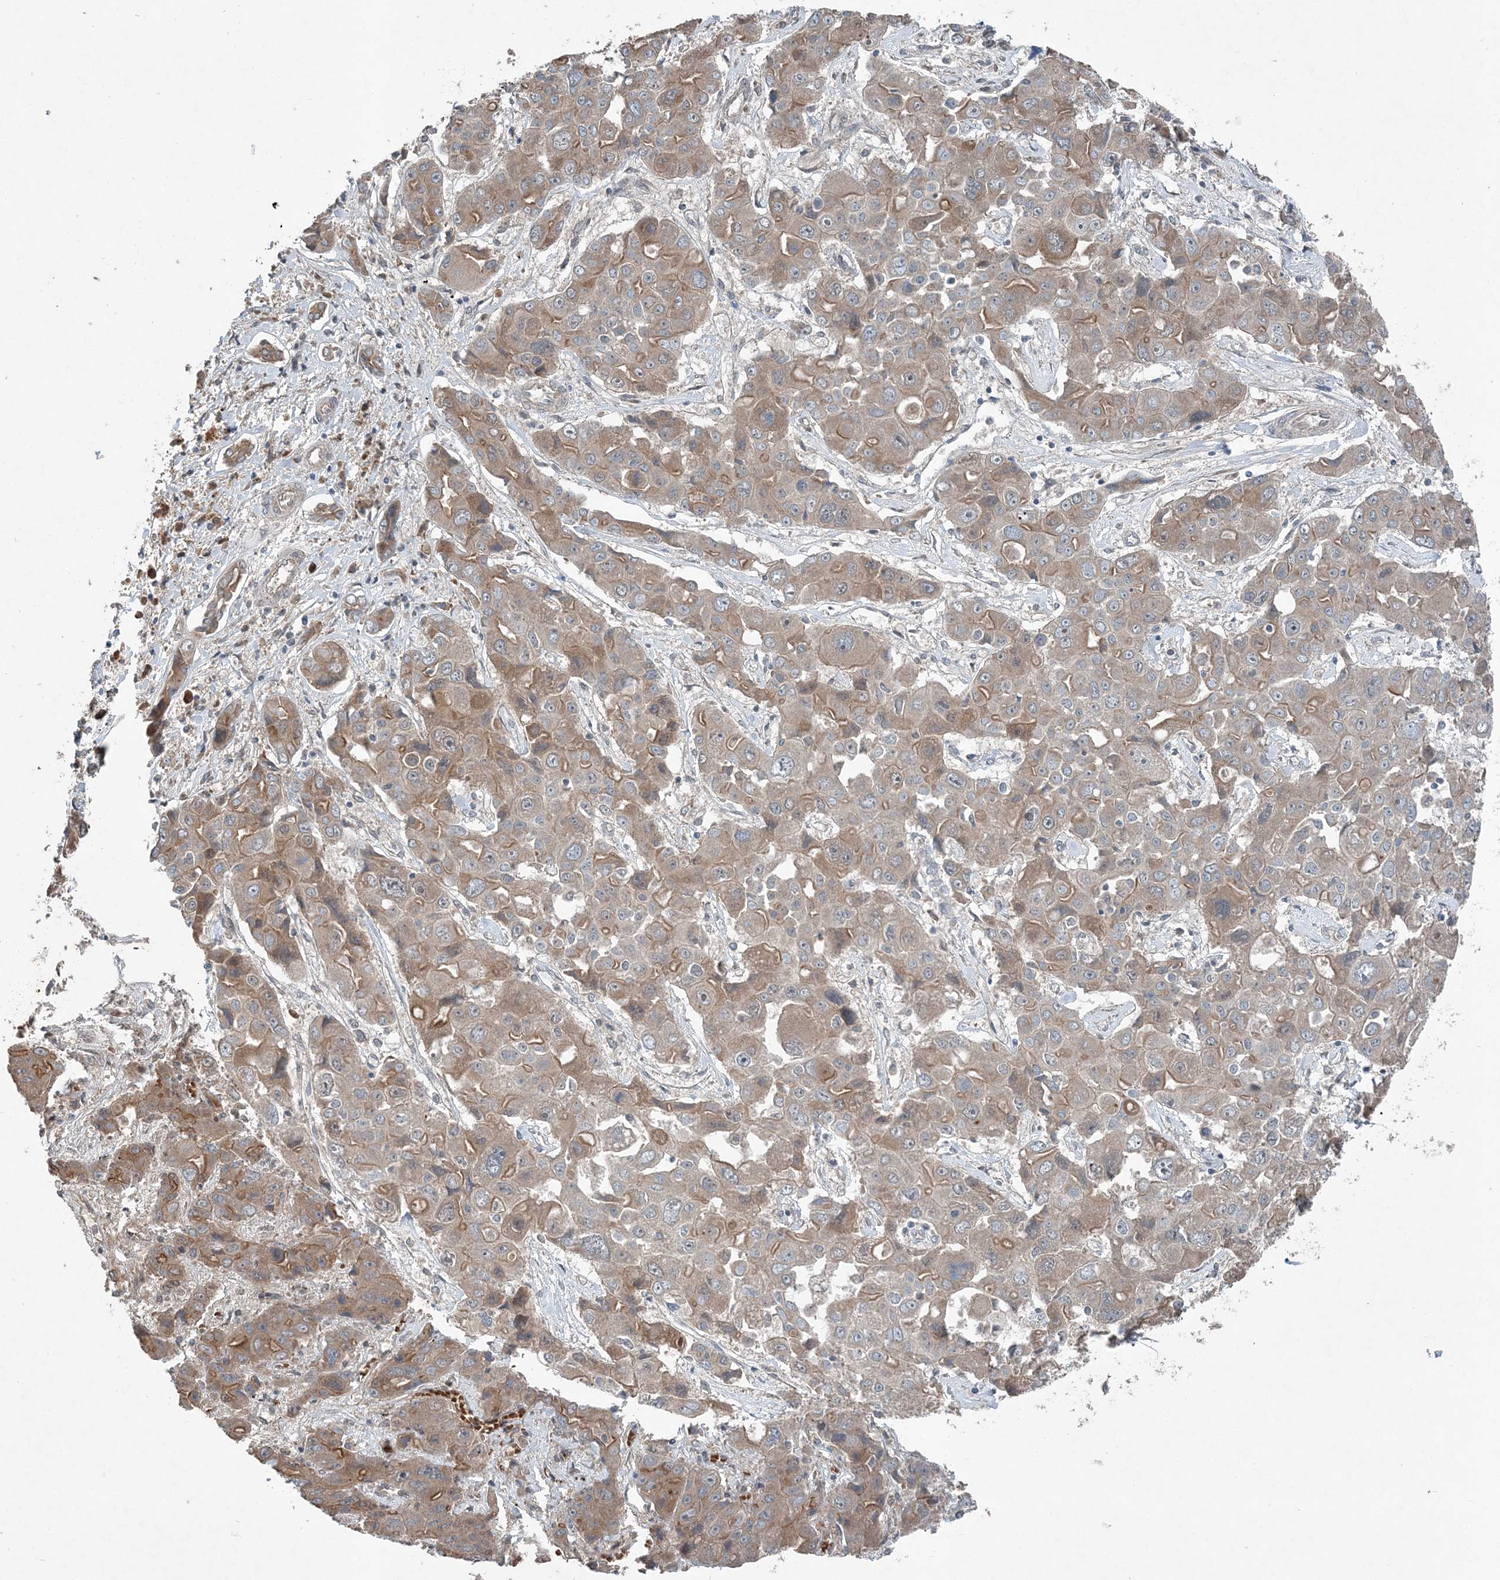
{"staining": {"intensity": "weak", "quantity": ">75%", "location": "cytoplasmic/membranous"}, "tissue": "liver cancer", "cell_type": "Tumor cells", "image_type": "cancer", "snomed": [{"axis": "morphology", "description": "Cholangiocarcinoma"}, {"axis": "topography", "description": "Liver"}], "caption": "The image reveals staining of liver cholangiocarcinoma, revealing weak cytoplasmic/membranous protein staining (brown color) within tumor cells.", "gene": "QTRT2", "patient": {"sex": "male", "age": 67}}